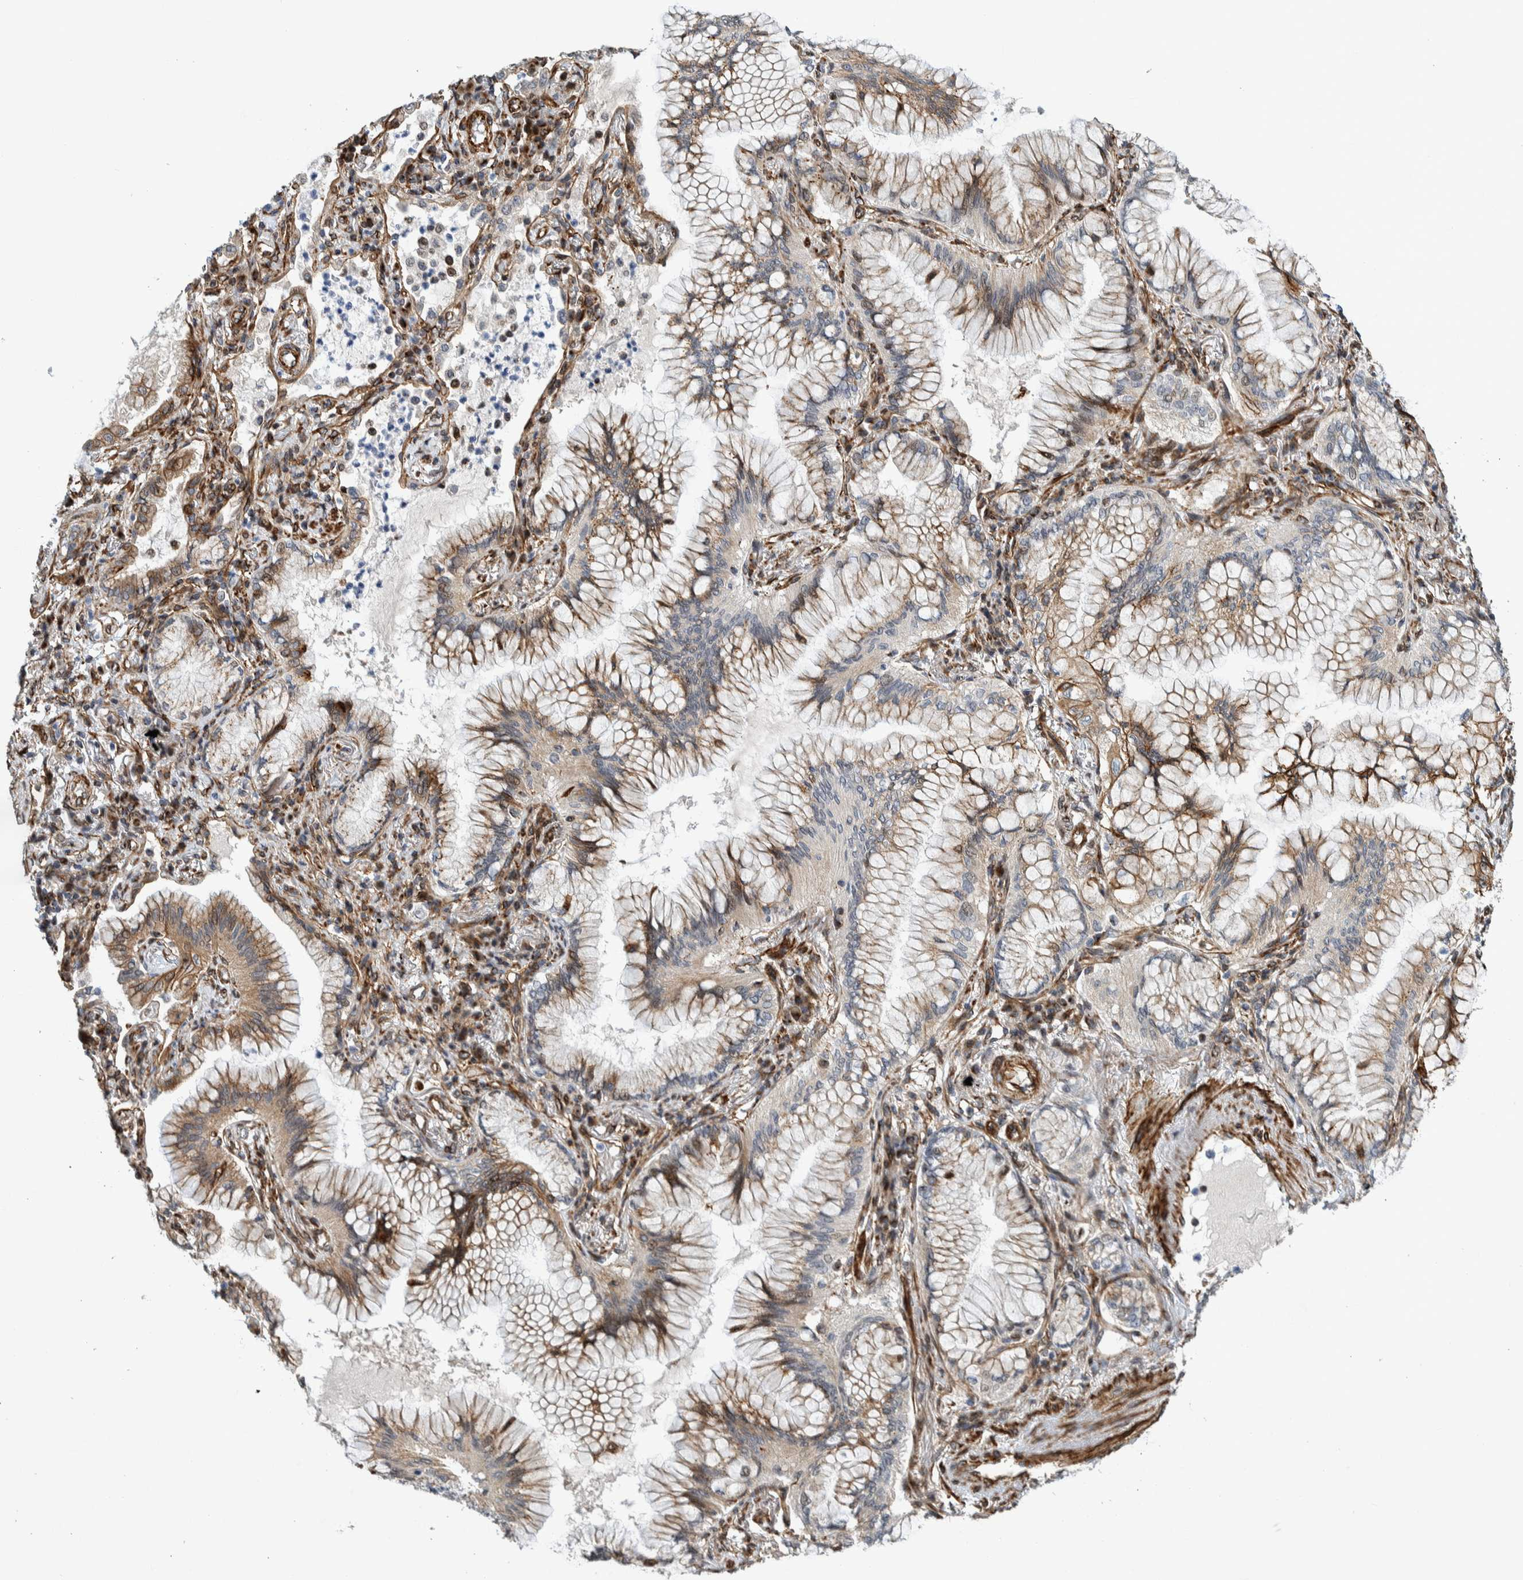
{"staining": {"intensity": "weak", "quantity": "25%-75%", "location": "cytoplasmic/membranous"}, "tissue": "lung cancer", "cell_type": "Tumor cells", "image_type": "cancer", "snomed": [{"axis": "morphology", "description": "Adenocarcinoma, NOS"}, {"axis": "topography", "description": "Lung"}], "caption": "Lung adenocarcinoma tissue displays weak cytoplasmic/membranous staining in about 25%-75% of tumor cells, visualized by immunohistochemistry. (DAB (3,3'-diaminobenzidine) = brown stain, brightfield microscopy at high magnification).", "gene": "CCDC57", "patient": {"sex": "female", "age": 70}}